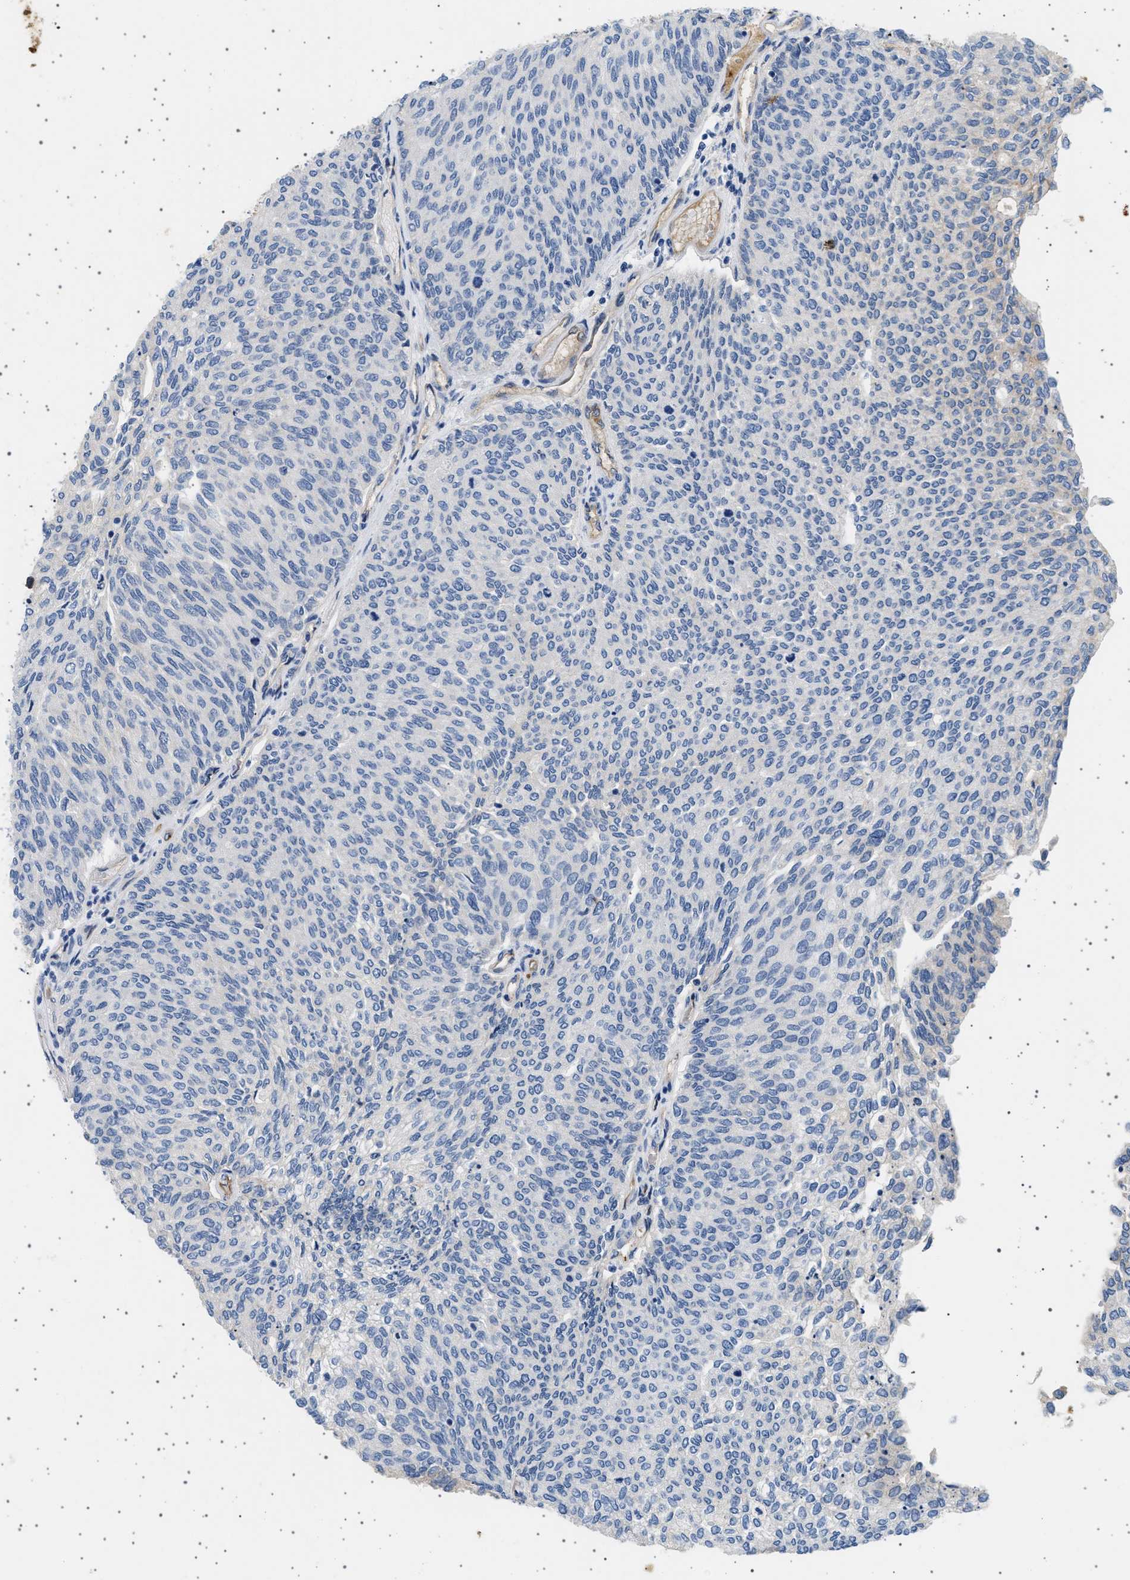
{"staining": {"intensity": "negative", "quantity": "none", "location": "none"}, "tissue": "urothelial cancer", "cell_type": "Tumor cells", "image_type": "cancer", "snomed": [{"axis": "morphology", "description": "Urothelial carcinoma, Low grade"}, {"axis": "topography", "description": "Urinary bladder"}], "caption": "The immunohistochemistry (IHC) image has no significant positivity in tumor cells of low-grade urothelial carcinoma tissue.", "gene": "PLPP6", "patient": {"sex": "female", "age": 79}}